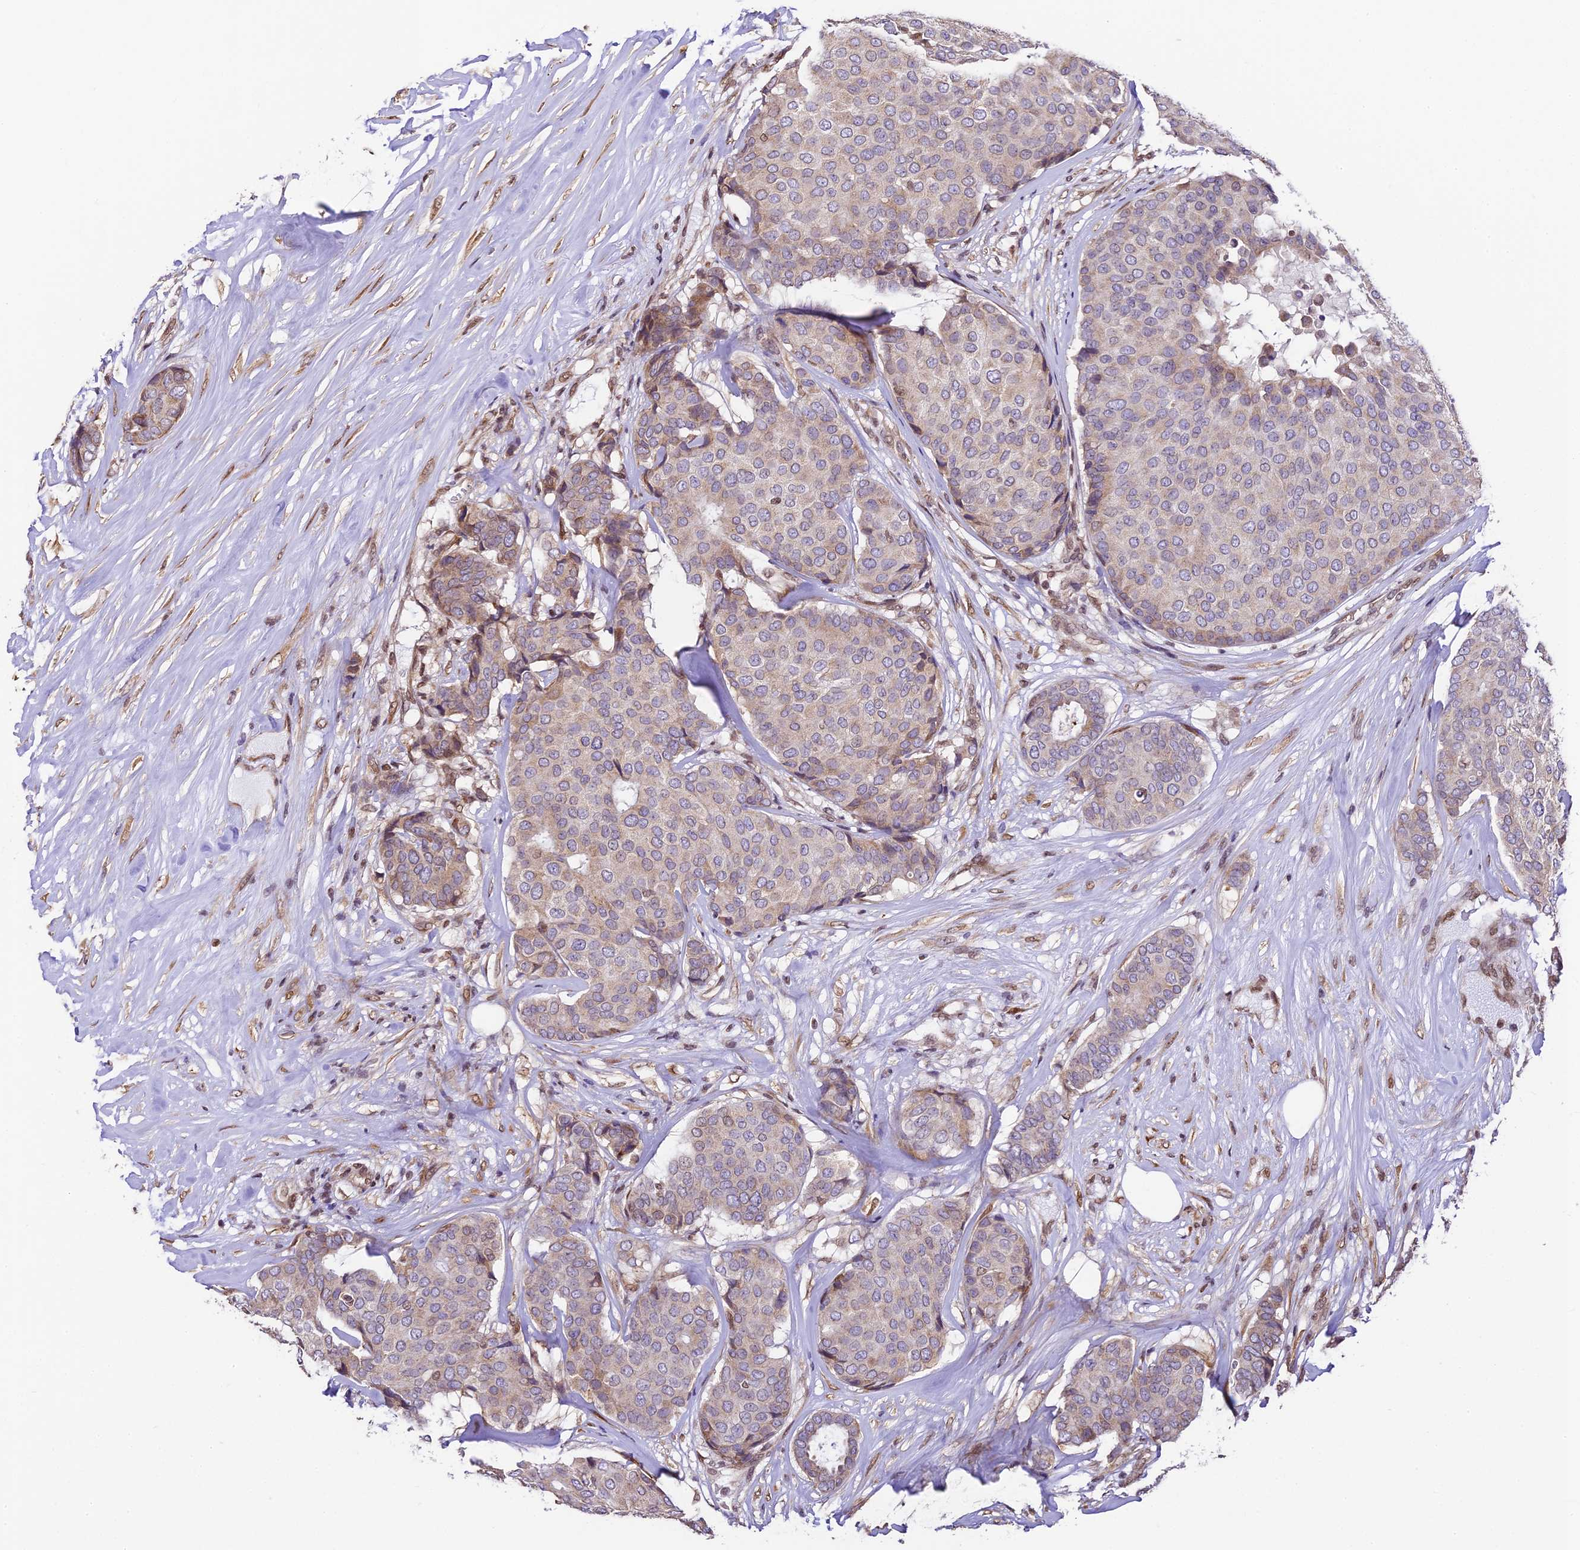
{"staining": {"intensity": "weak", "quantity": "<25%", "location": "cytoplasmic/membranous"}, "tissue": "breast cancer", "cell_type": "Tumor cells", "image_type": "cancer", "snomed": [{"axis": "morphology", "description": "Duct carcinoma"}, {"axis": "topography", "description": "Breast"}], "caption": "Immunohistochemical staining of human breast cancer displays no significant expression in tumor cells.", "gene": "TRIM22", "patient": {"sex": "female", "age": 75}}